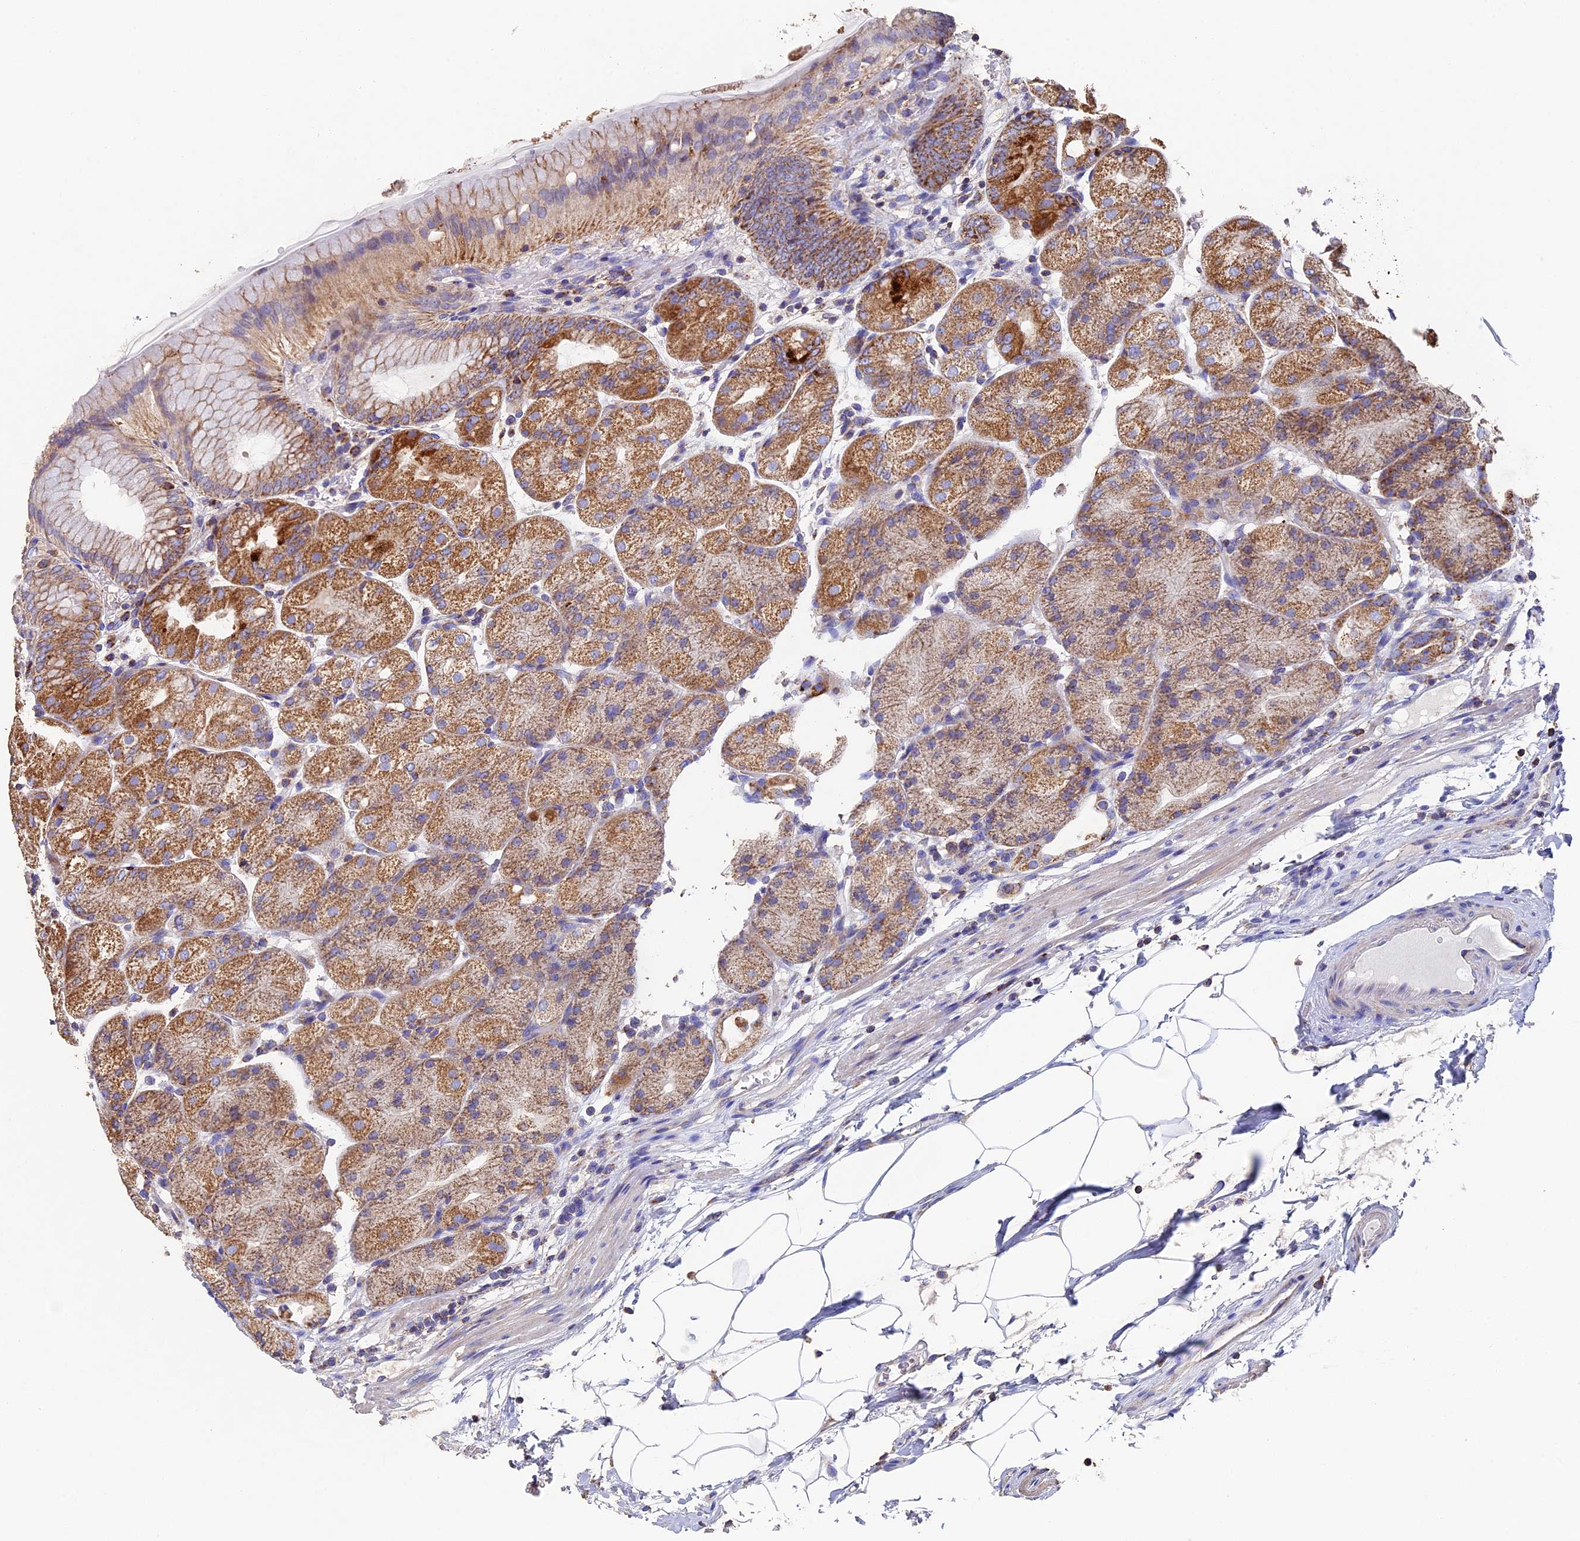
{"staining": {"intensity": "moderate", "quantity": ">75%", "location": "cytoplasmic/membranous"}, "tissue": "stomach", "cell_type": "Glandular cells", "image_type": "normal", "snomed": [{"axis": "morphology", "description": "Normal tissue, NOS"}, {"axis": "topography", "description": "Stomach, upper"}, {"axis": "topography", "description": "Stomach, lower"}], "caption": "IHC staining of benign stomach, which demonstrates medium levels of moderate cytoplasmic/membranous staining in approximately >75% of glandular cells indicating moderate cytoplasmic/membranous protein staining. The staining was performed using DAB (3,3'-diaminobenzidine) (brown) for protein detection and nuclei were counterstained in hematoxylin (blue).", "gene": "ADAT1", "patient": {"sex": "male", "age": 62}}